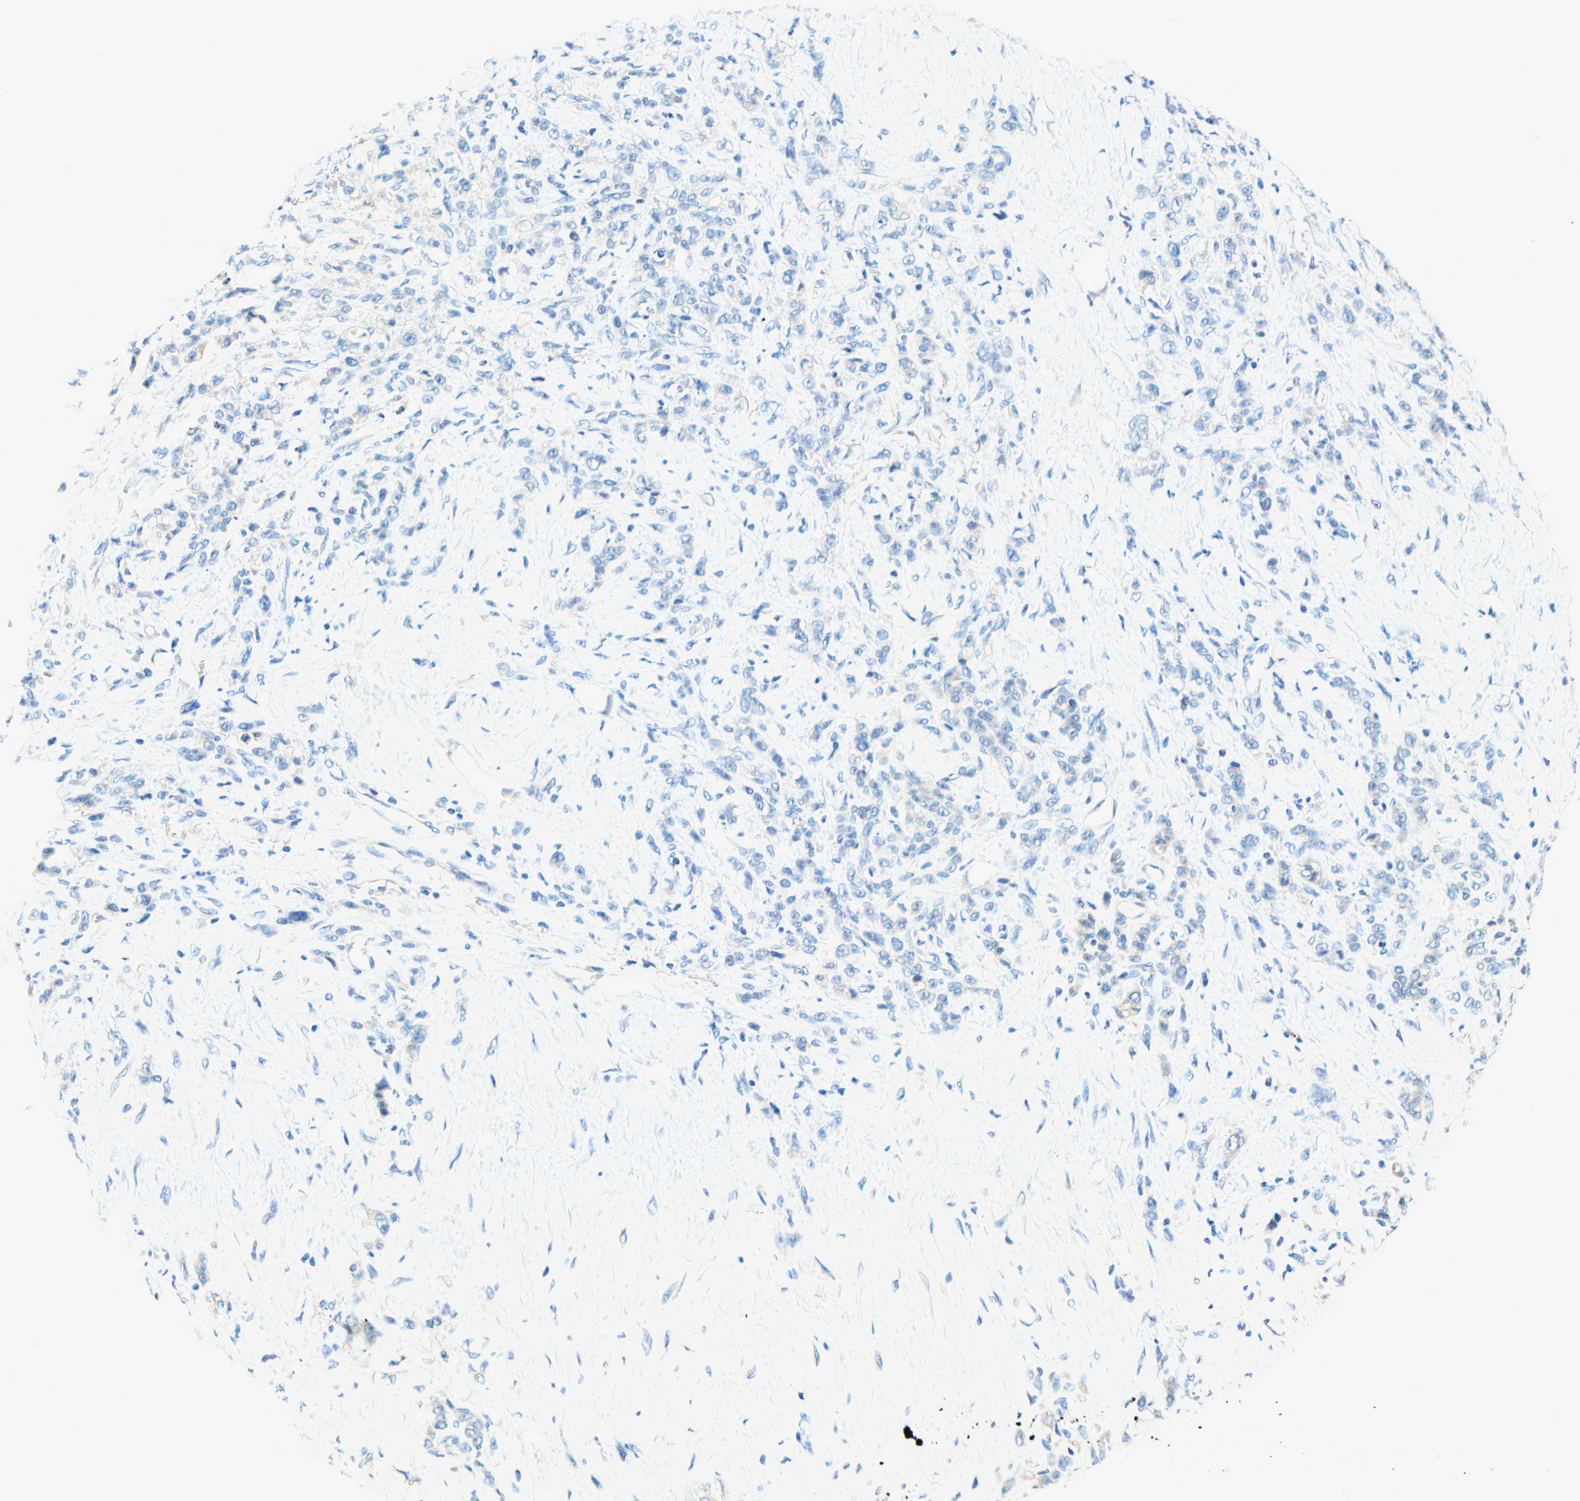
{"staining": {"intensity": "negative", "quantity": "none", "location": "none"}, "tissue": "stomach cancer", "cell_type": "Tumor cells", "image_type": "cancer", "snomed": [{"axis": "morphology", "description": "Adenocarcinoma, NOS"}, {"axis": "topography", "description": "Stomach"}], "caption": "Micrograph shows no protein staining in tumor cells of stomach cancer tissue.", "gene": "PASD1", "patient": {"sex": "male", "age": 82}}